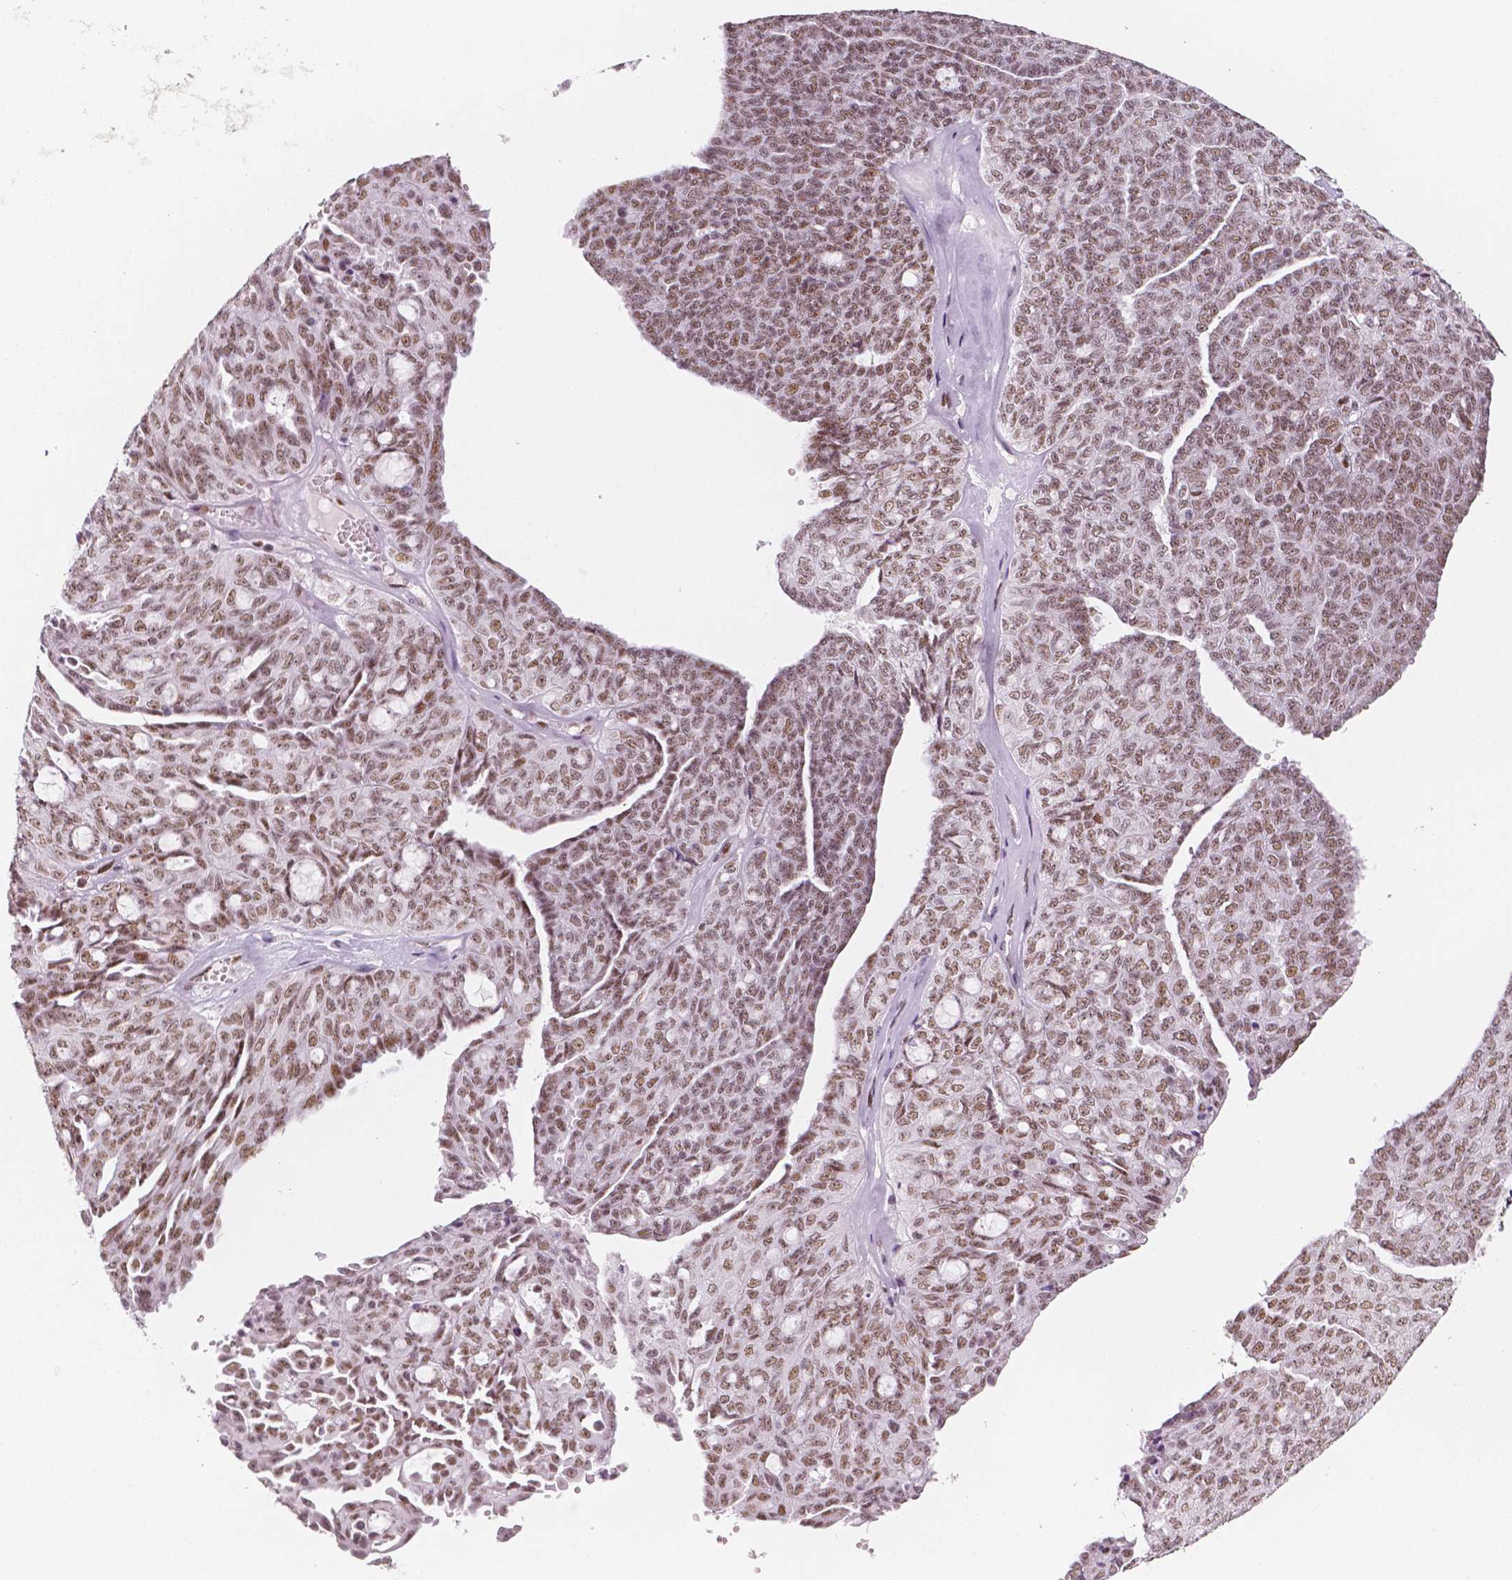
{"staining": {"intensity": "moderate", "quantity": ">75%", "location": "nuclear"}, "tissue": "ovarian cancer", "cell_type": "Tumor cells", "image_type": "cancer", "snomed": [{"axis": "morphology", "description": "Cystadenocarcinoma, serous, NOS"}, {"axis": "topography", "description": "Ovary"}], "caption": "A medium amount of moderate nuclear staining is seen in about >75% of tumor cells in ovarian serous cystadenocarcinoma tissue. (DAB IHC, brown staining for protein, blue staining for nuclei).", "gene": "HDAC1", "patient": {"sex": "female", "age": 71}}